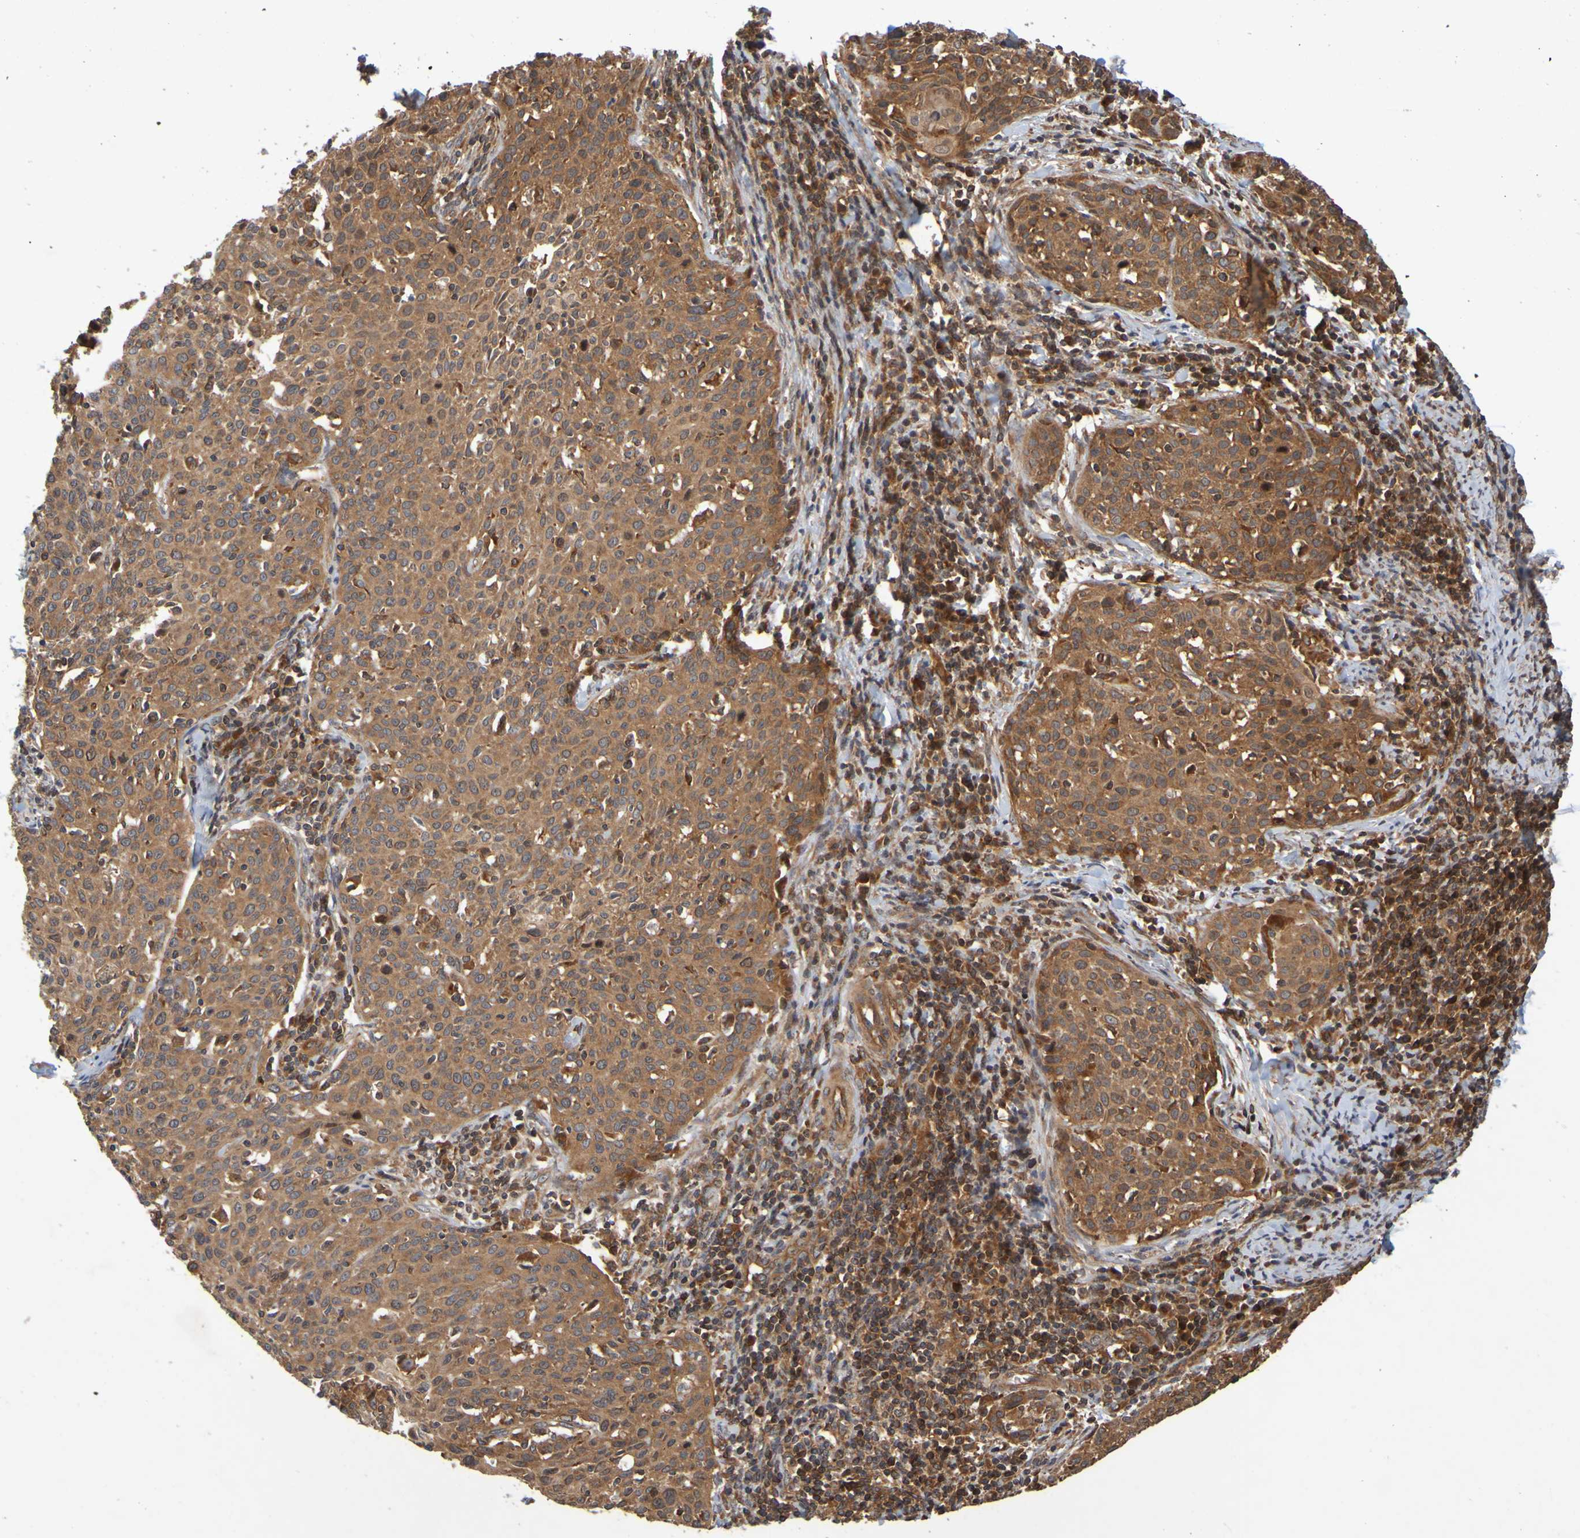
{"staining": {"intensity": "strong", "quantity": ">75%", "location": "cytoplasmic/membranous"}, "tissue": "cervical cancer", "cell_type": "Tumor cells", "image_type": "cancer", "snomed": [{"axis": "morphology", "description": "Squamous cell carcinoma, NOS"}, {"axis": "topography", "description": "Cervix"}], "caption": "Strong cytoplasmic/membranous staining is seen in approximately >75% of tumor cells in squamous cell carcinoma (cervical).", "gene": "OCRL", "patient": {"sex": "female", "age": 38}}